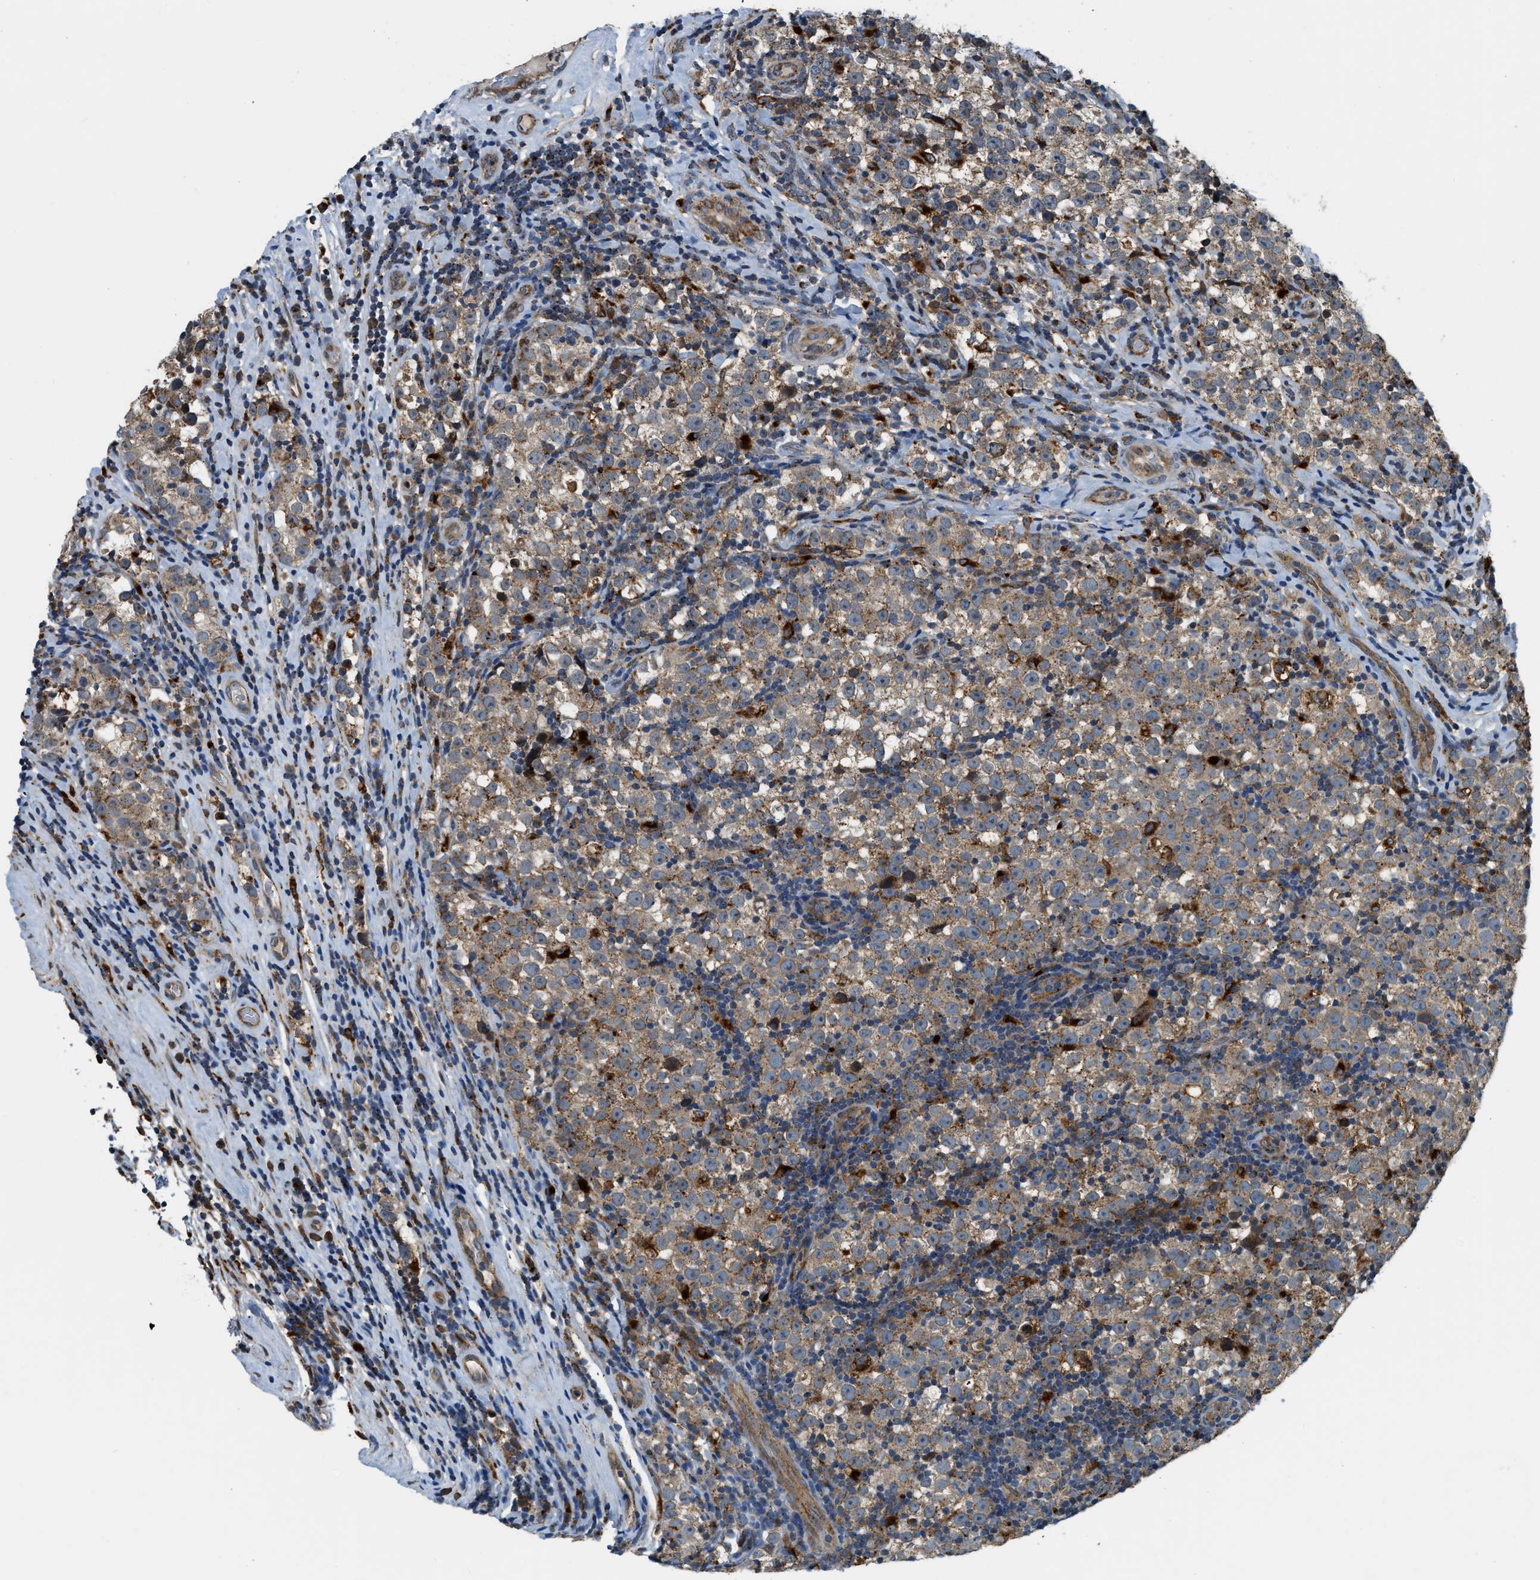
{"staining": {"intensity": "weak", "quantity": ">75%", "location": "cytoplasmic/membranous"}, "tissue": "testis cancer", "cell_type": "Tumor cells", "image_type": "cancer", "snomed": [{"axis": "morphology", "description": "Normal tissue, NOS"}, {"axis": "morphology", "description": "Seminoma, NOS"}, {"axis": "topography", "description": "Testis"}], "caption": "Immunohistochemical staining of testis cancer (seminoma) reveals weak cytoplasmic/membranous protein positivity in about >75% of tumor cells. Using DAB (brown) and hematoxylin (blue) stains, captured at high magnification using brightfield microscopy.", "gene": "STARD3NL", "patient": {"sex": "male", "age": 43}}